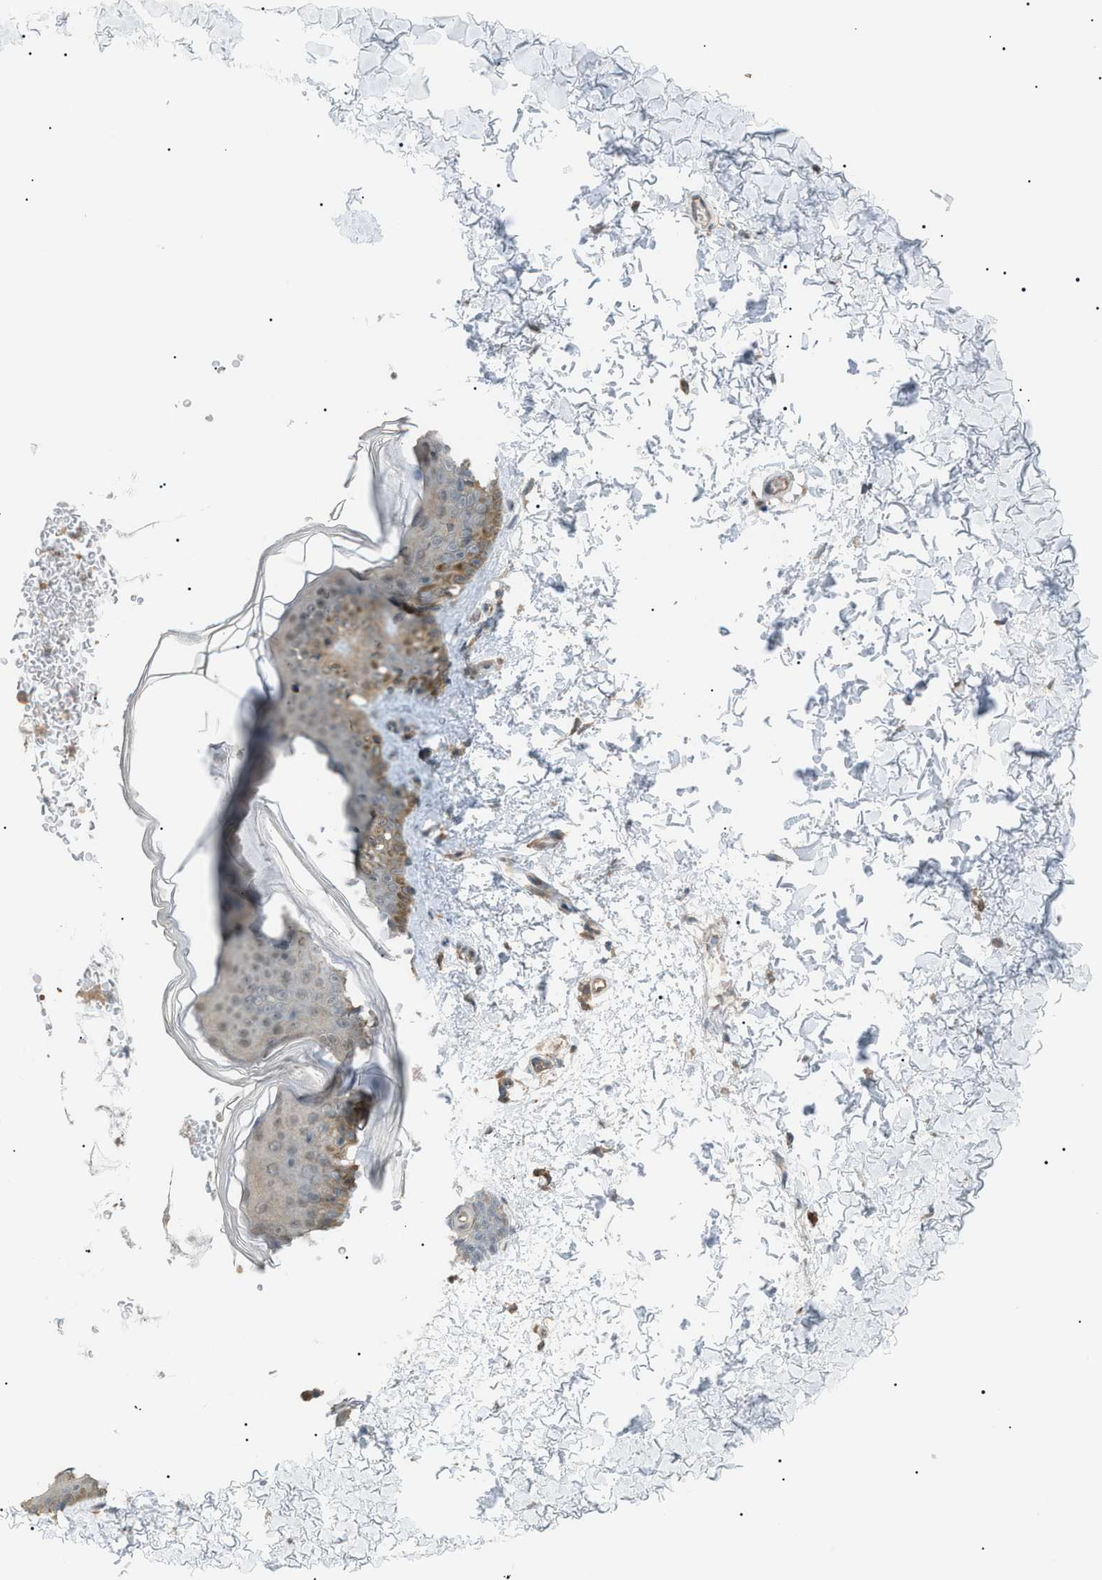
{"staining": {"intensity": "negative", "quantity": "none", "location": "none"}, "tissue": "skin", "cell_type": "Fibroblasts", "image_type": "normal", "snomed": [{"axis": "morphology", "description": "Normal tissue, NOS"}, {"axis": "topography", "description": "Skin"}], "caption": "Human skin stained for a protein using IHC exhibits no expression in fibroblasts.", "gene": "LPIN2", "patient": {"sex": "female", "age": 41}}